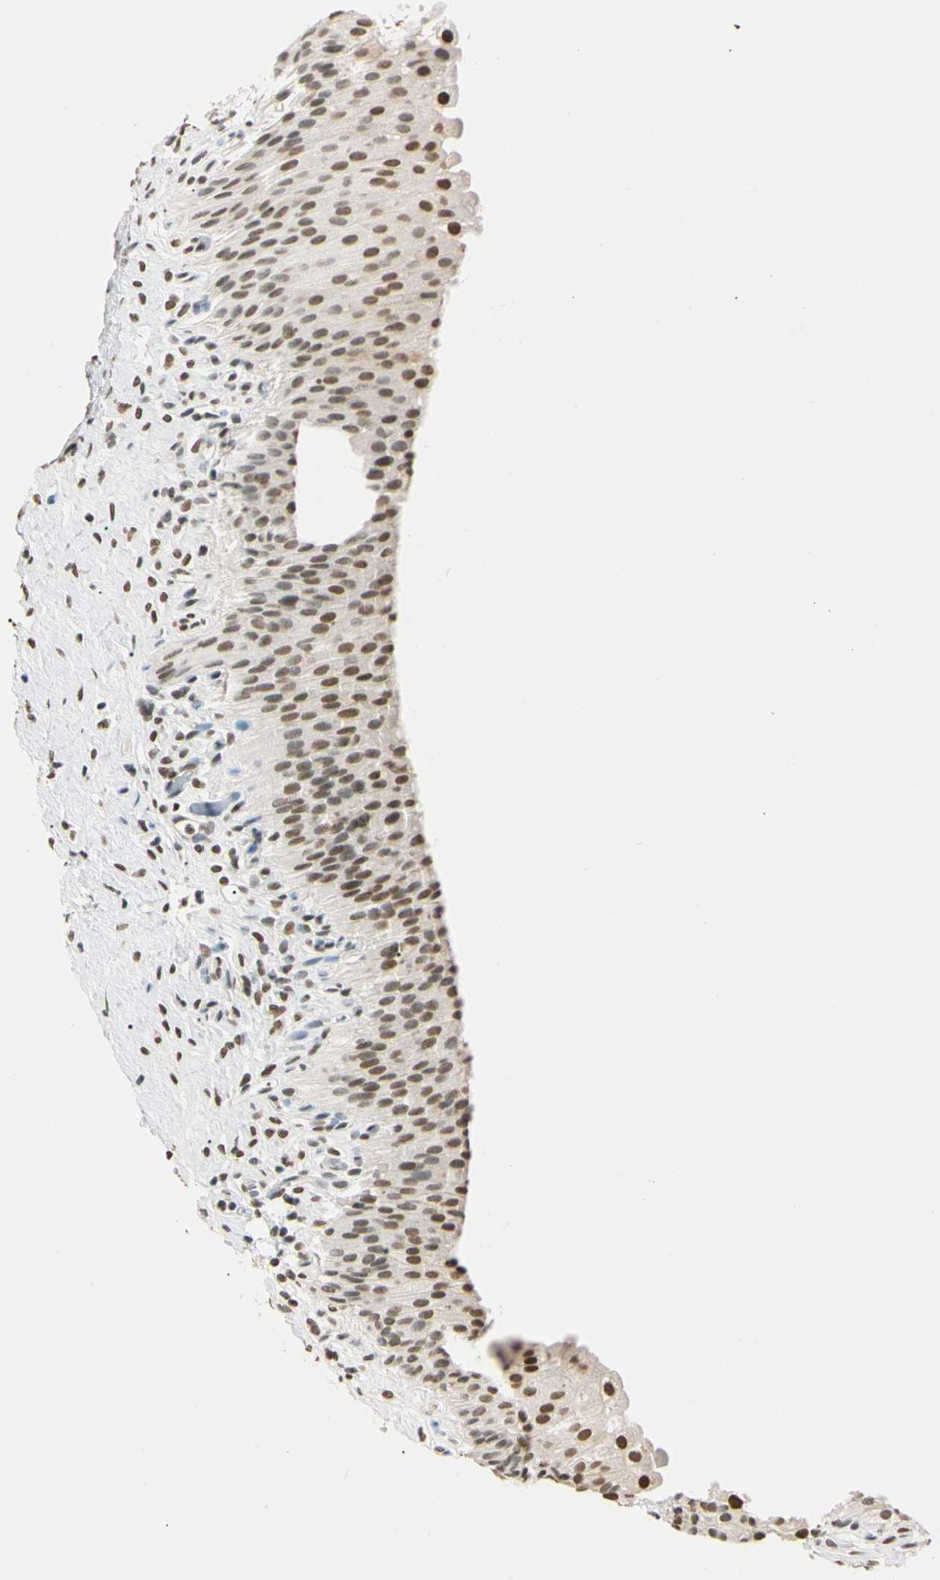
{"staining": {"intensity": "strong", "quantity": ">75%", "location": "nuclear"}, "tissue": "urinary bladder", "cell_type": "Urothelial cells", "image_type": "normal", "snomed": [{"axis": "morphology", "description": "Normal tissue, NOS"}, {"axis": "morphology", "description": "Urothelial carcinoma, High grade"}, {"axis": "topography", "description": "Urinary bladder"}], "caption": "Protein expression analysis of unremarkable human urinary bladder reveals strong nuclear expression in approximately >75% of urothelial cells.", "gene": "SMARCA5", "patient": {"sex": "male", "age": 46}}